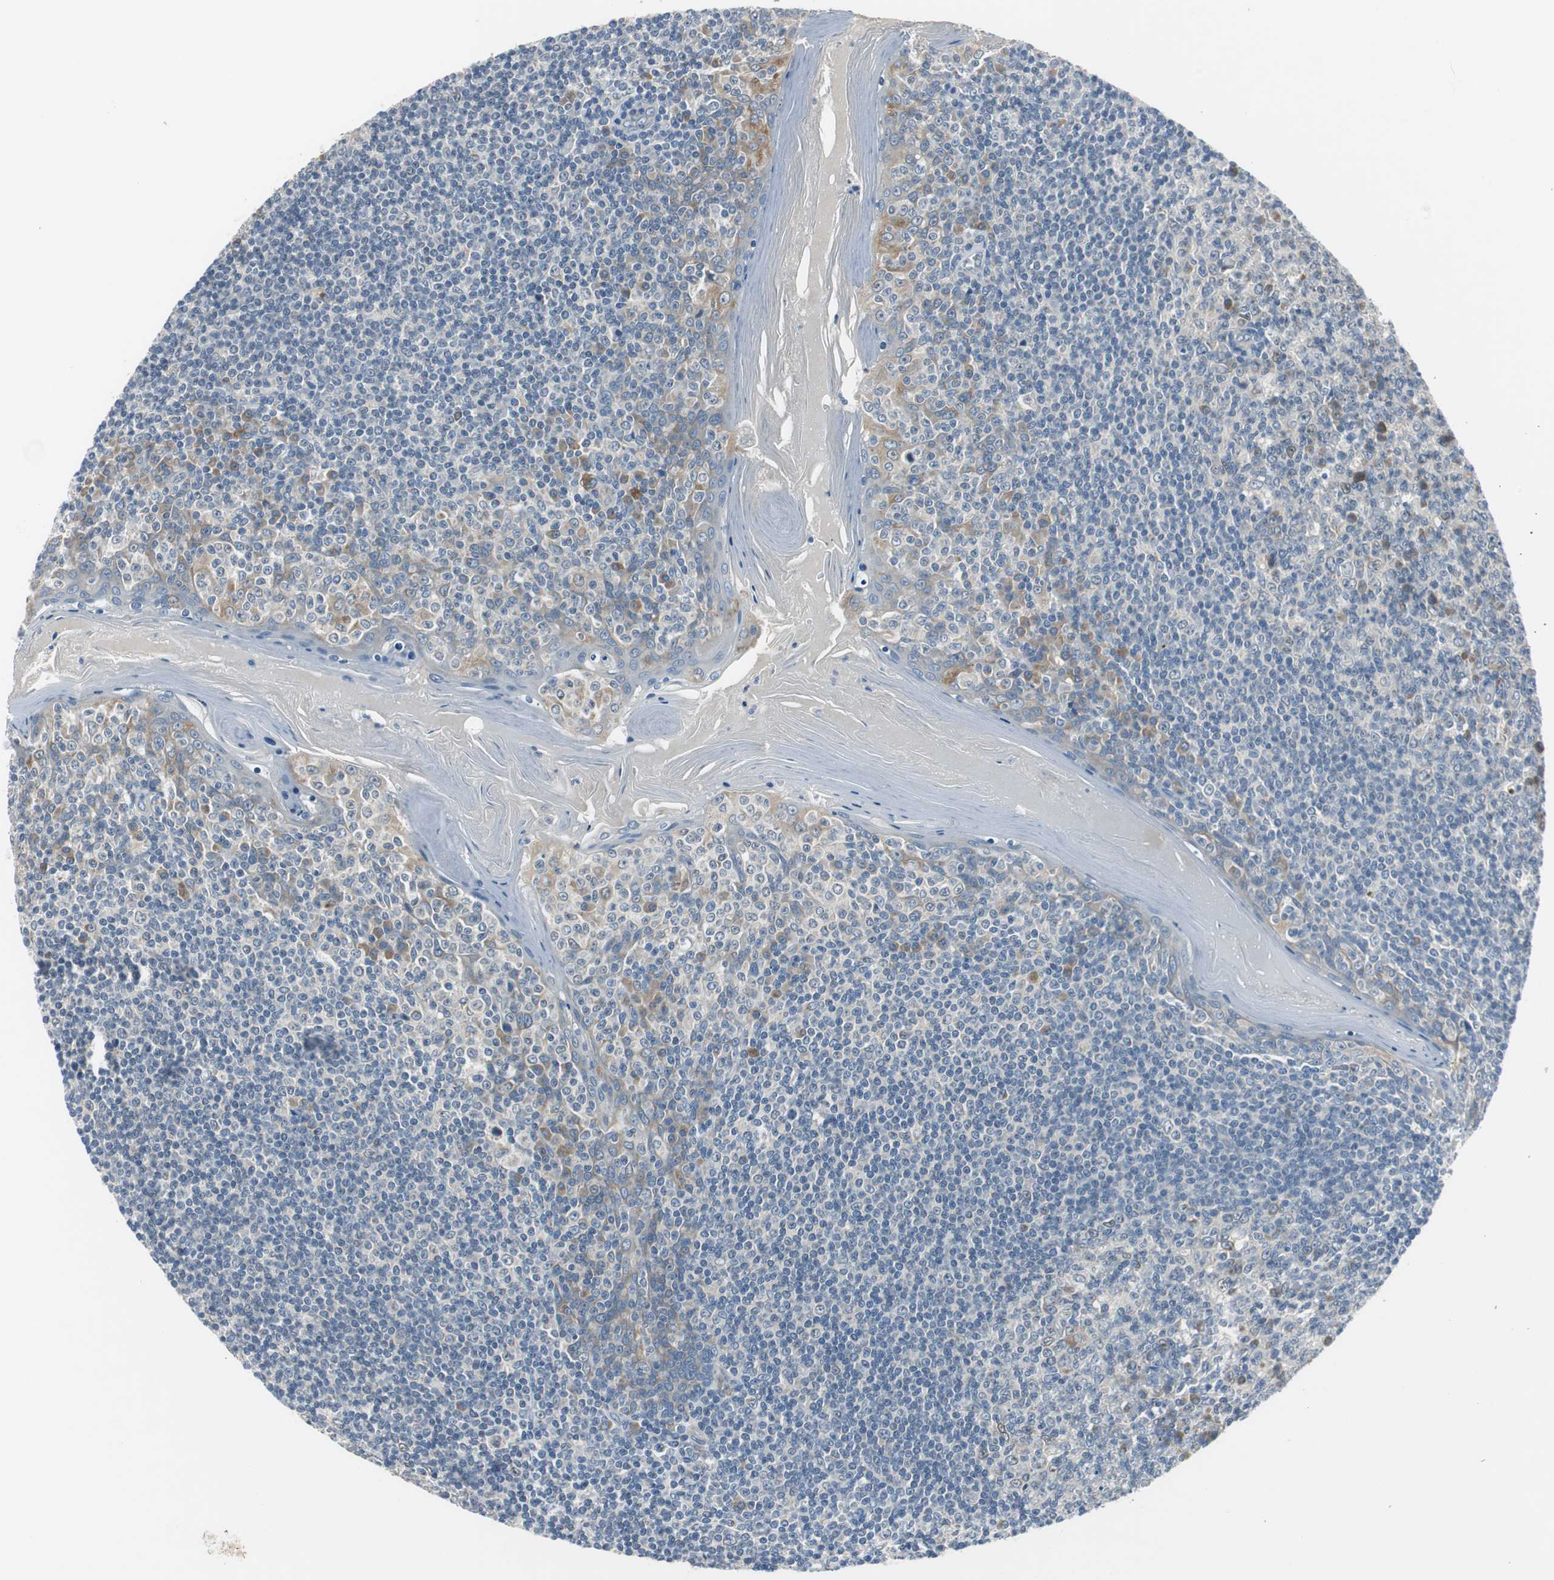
{"staining": {"intensity": "moderate", "quantity": "<25%", "location": "nuclear"}, "tissue": "tonsil", "cell_type": "Germinal center cells", "image_type": "normal", "snomed": [{"axis": "morphology", "description": "Normal tissue, NOS"}, {"axis": "topography", "description": "Tonsil"}], "caption": "Immunohistochemistry image of unremarkable human tonsil stained for a protein (brown), which exhibits low levels of moderate nuclear expression in approximately <25% of germinal center cells.", "gene": "PLAA", "patient": {"sex": "male", "age": 31}}